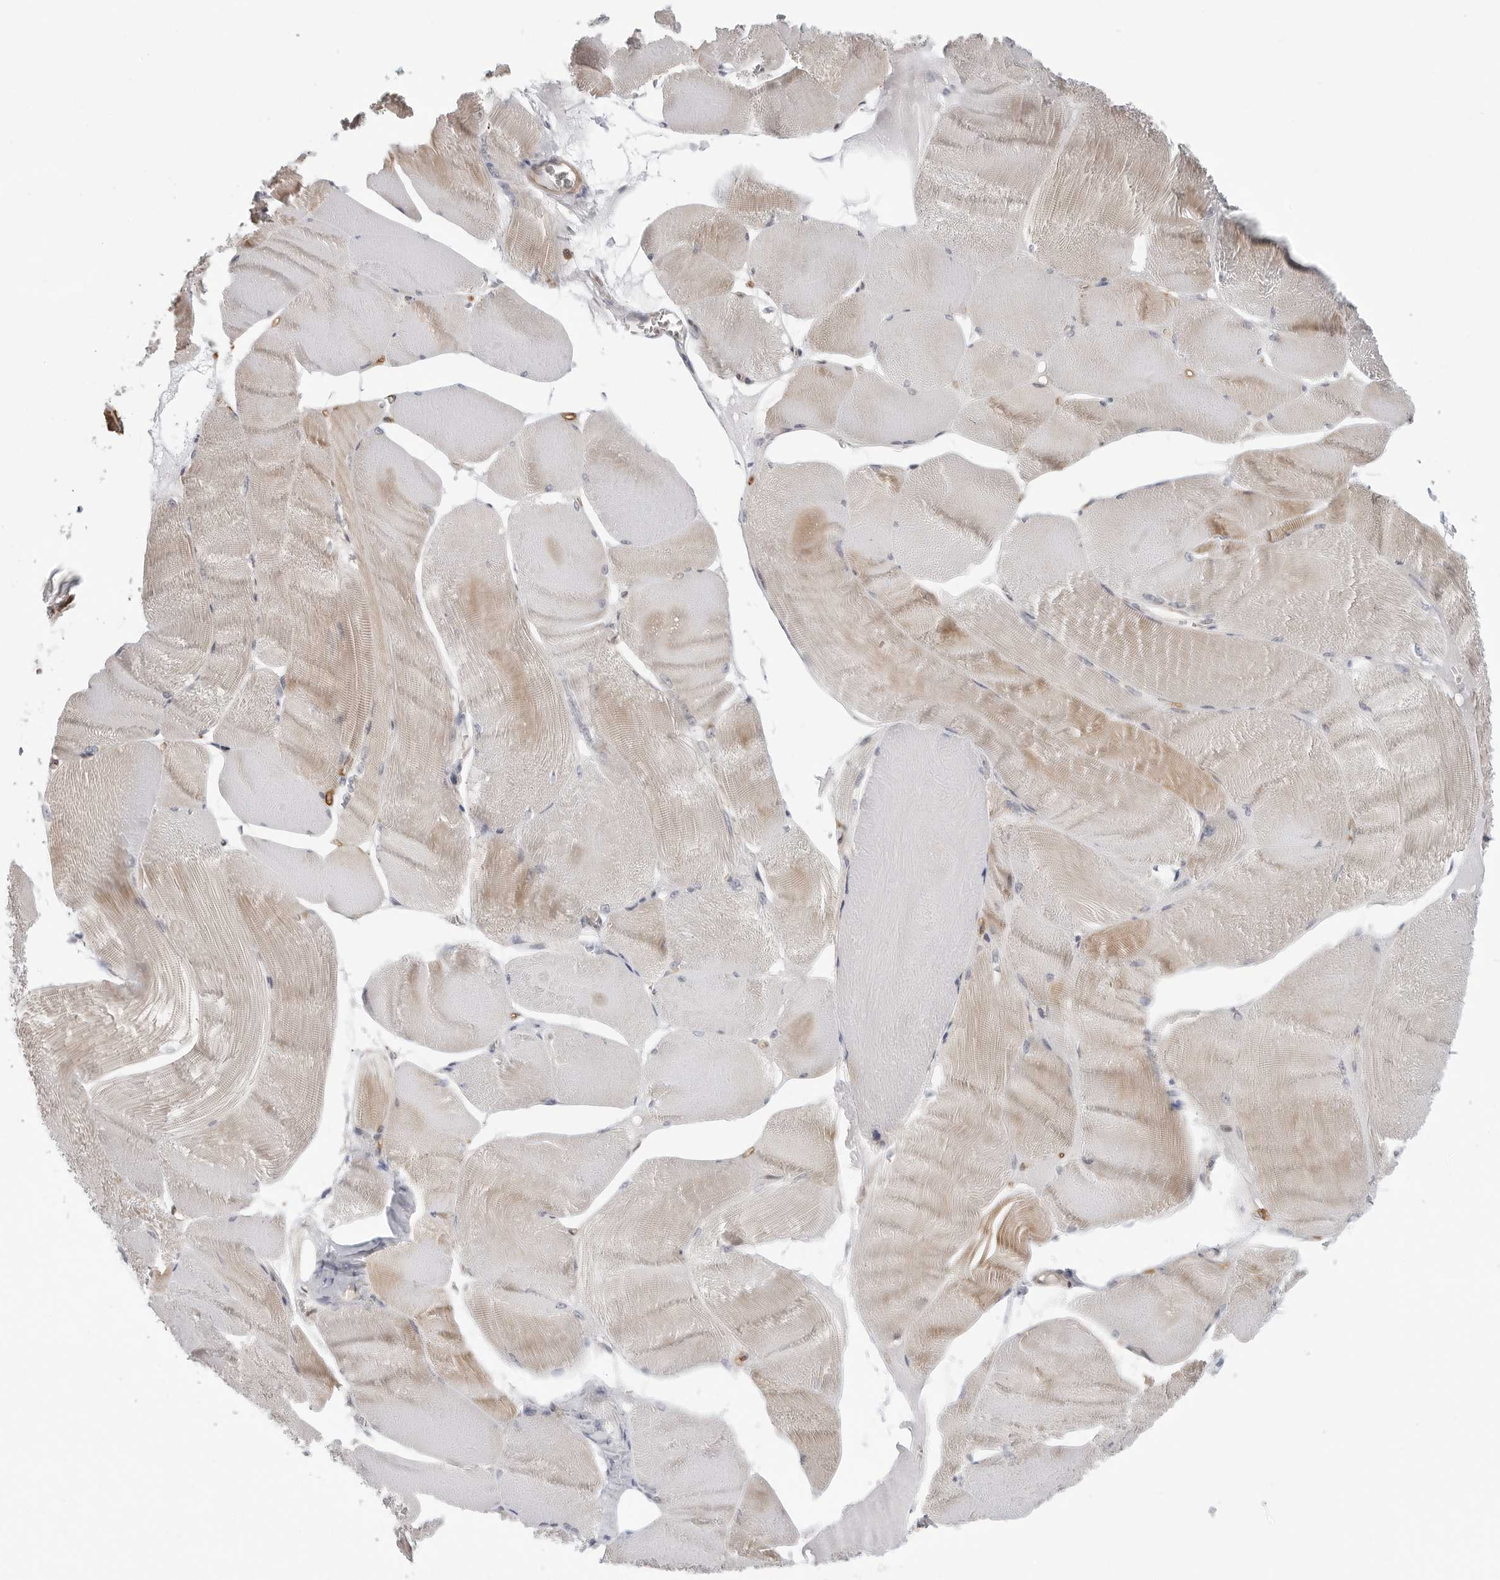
{"staining": {"intensity": "moderate", "quantity": "25%-75%", "location": "cytoplasmic/membranous"}, "tissue": "skeletal muscle", "cell_type": "Myocytes", "image_type": "normal", "snomed": [{"axis": "morphology", "description": "Normal tissue, NOS"}, {"axis": "morphology", "description": "Basal cell carcinoma"}, {"axis": "topography", "description": "Skeletal muscle"}], "caption": "High-power microscopy captured an immunohistochemistry photomicrograph of normal skeletal muscle, revealing moderate cytoplasmic/membranous staining in approximately 25%-75% of myocytes. (brown staining indicates protein expression, while blue staining denotes nuclei).", "gene": "STXBP3", "patient": {"sex": "female", "age": 64}}